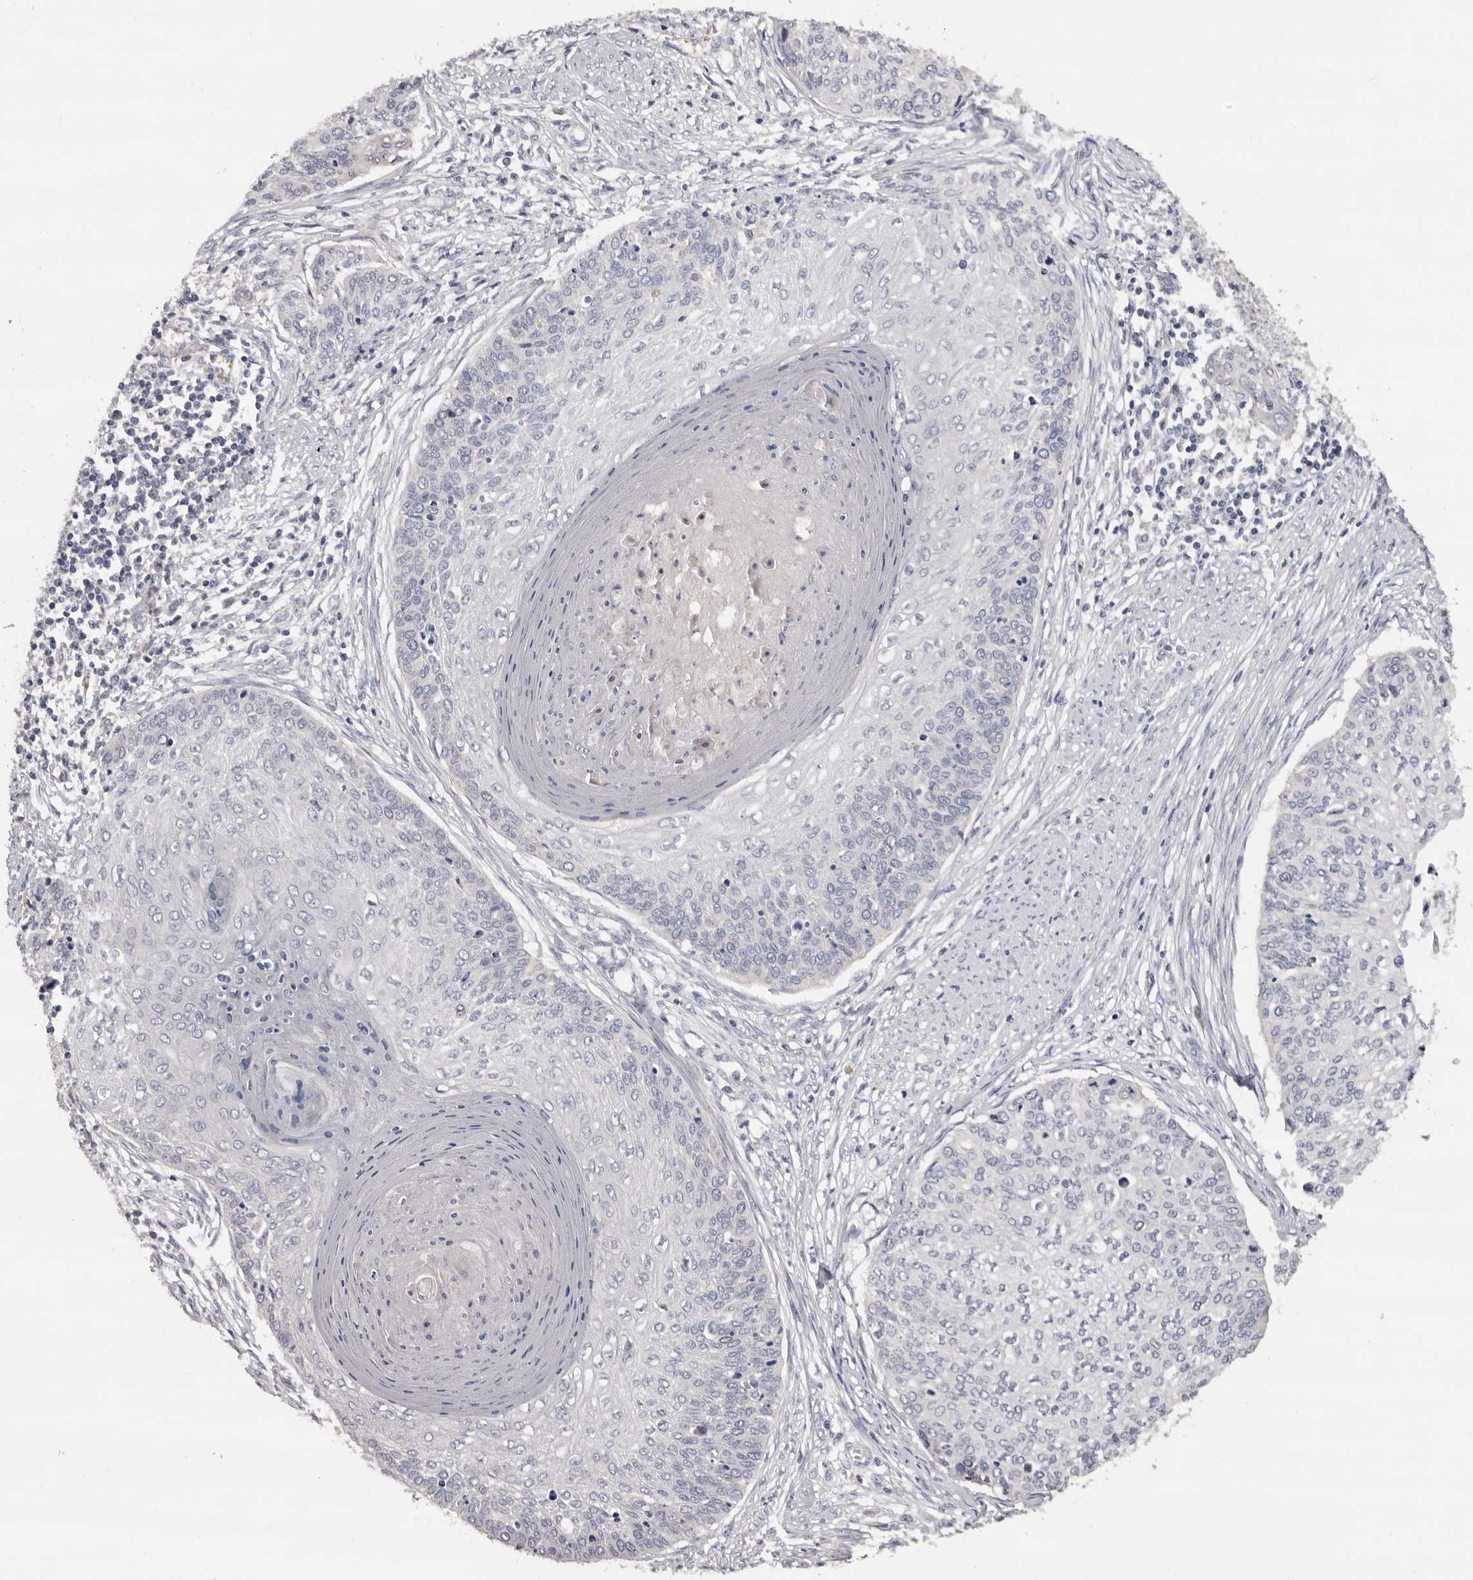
{"staining": {"intensity": "negative", "quantity": "none", "location": "none"}, "tissue": "cervical cancer", "cell_type": "Tumor cells", "image_type": "cancer", "snomed": [{"axis": "morphology", "description": "Squamous cell carcinoma, NOS"}, {"axis": "topography", "description": "Cervix"}], "caption": "This is a histopathology image of immunohistochemistry staining of squamous cell carcinoma (cervical), which shows no staining in tumor cells. (Immunohistochemistry (ihc), brightfield microscopy, high magnification).", "gene": "KIF2B", "patient": {"sex": "female", "age": 37}}